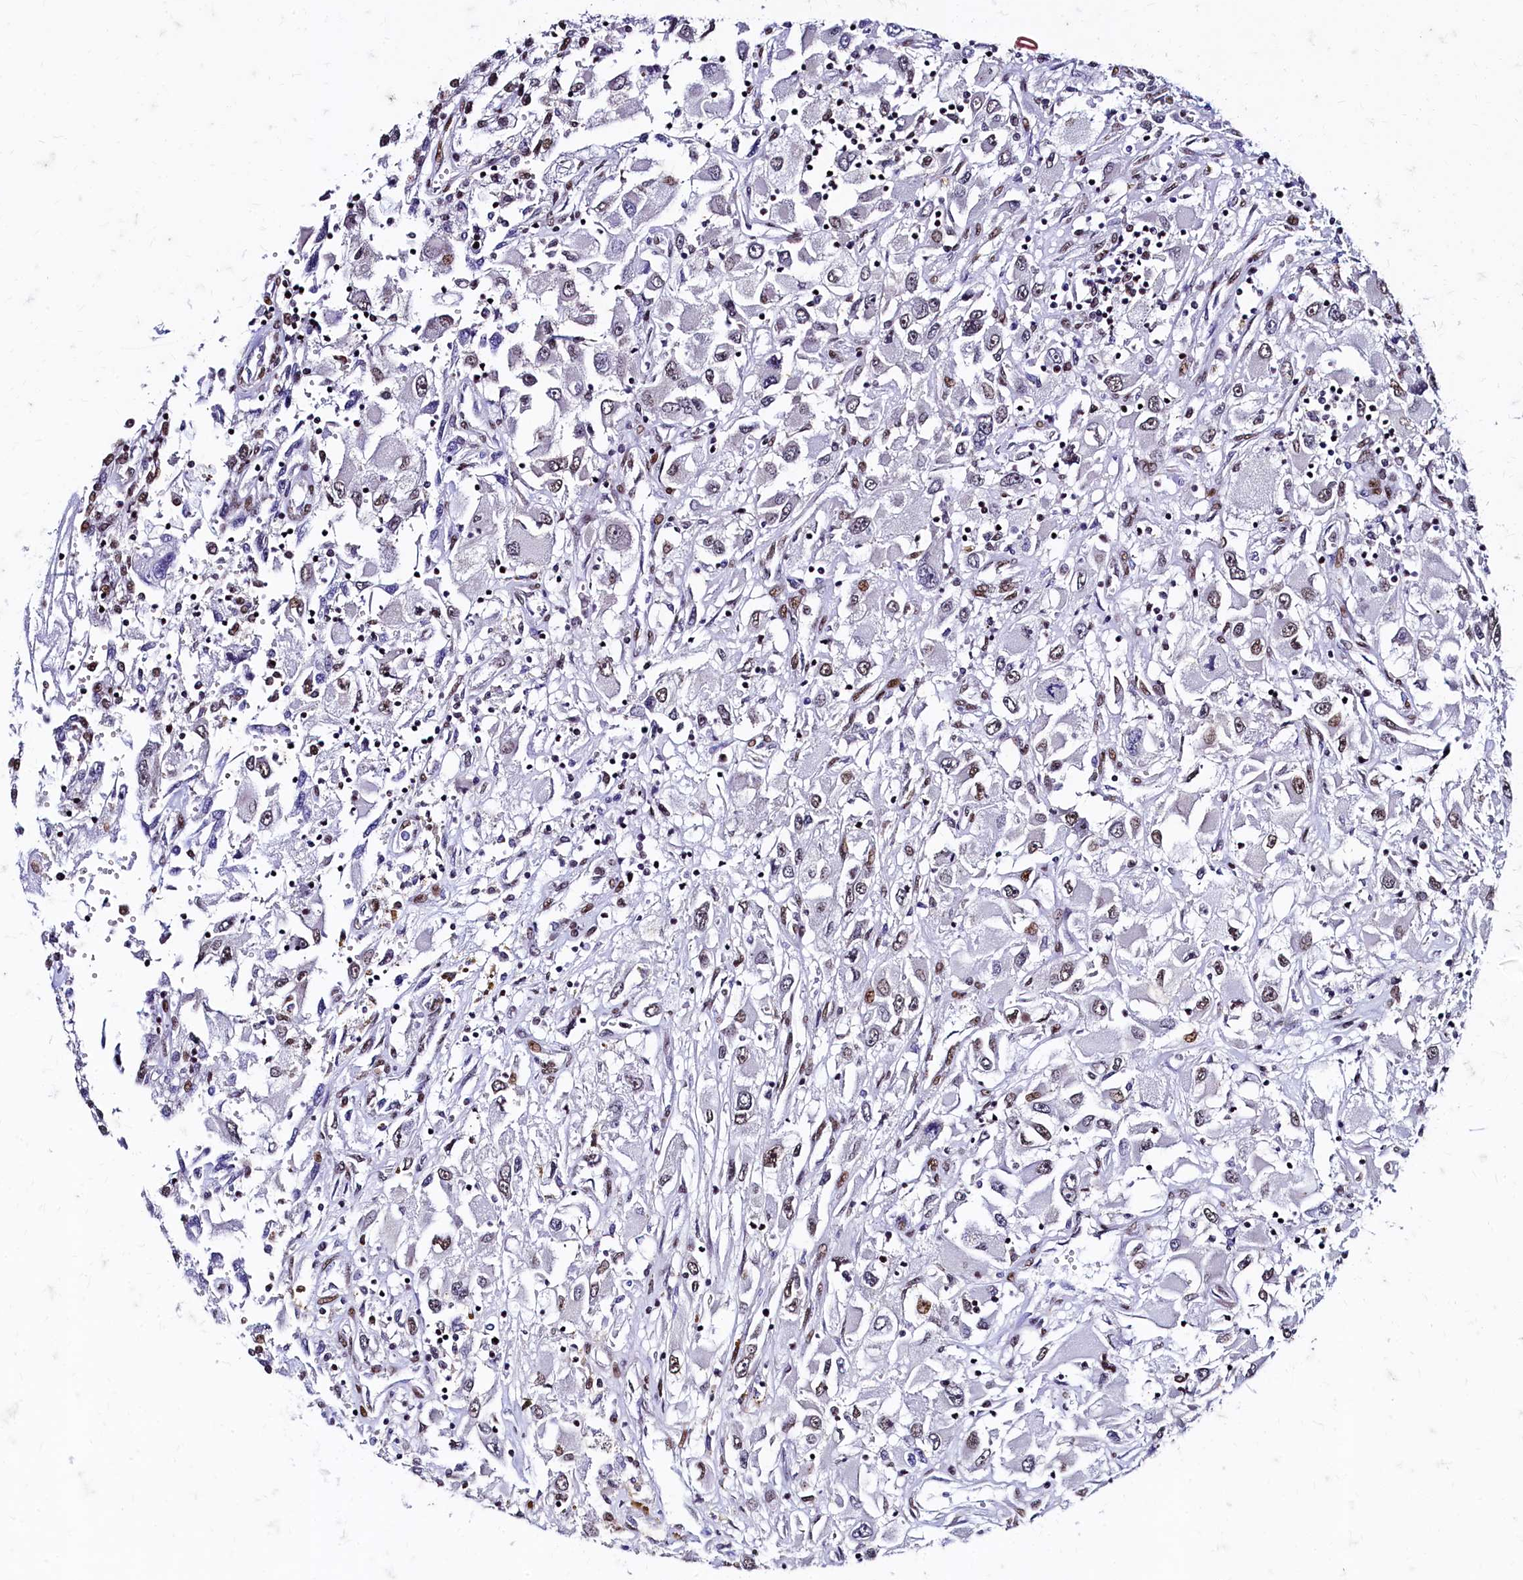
{"staining": {"intensity": "moderate", "quantity": "<25%", "location": "nuclear"}, "tissue": "renal cancer", "cell_type": "Tumor cells", "image_type": "cancer", "snomed": [{"axis": "morphology", "description": "Adenocarcinoma, NOS"}, {"axis": "topography", "description": "Kidney"}], "caption": "Renal cancer (adenocarcinoma) stained with a brown dye demonstrates moderate nuclear positive expression in approximately <25% of tumor cells.", "gene": "CPSF7", "patient": {"sex": "female", "age": 52}}